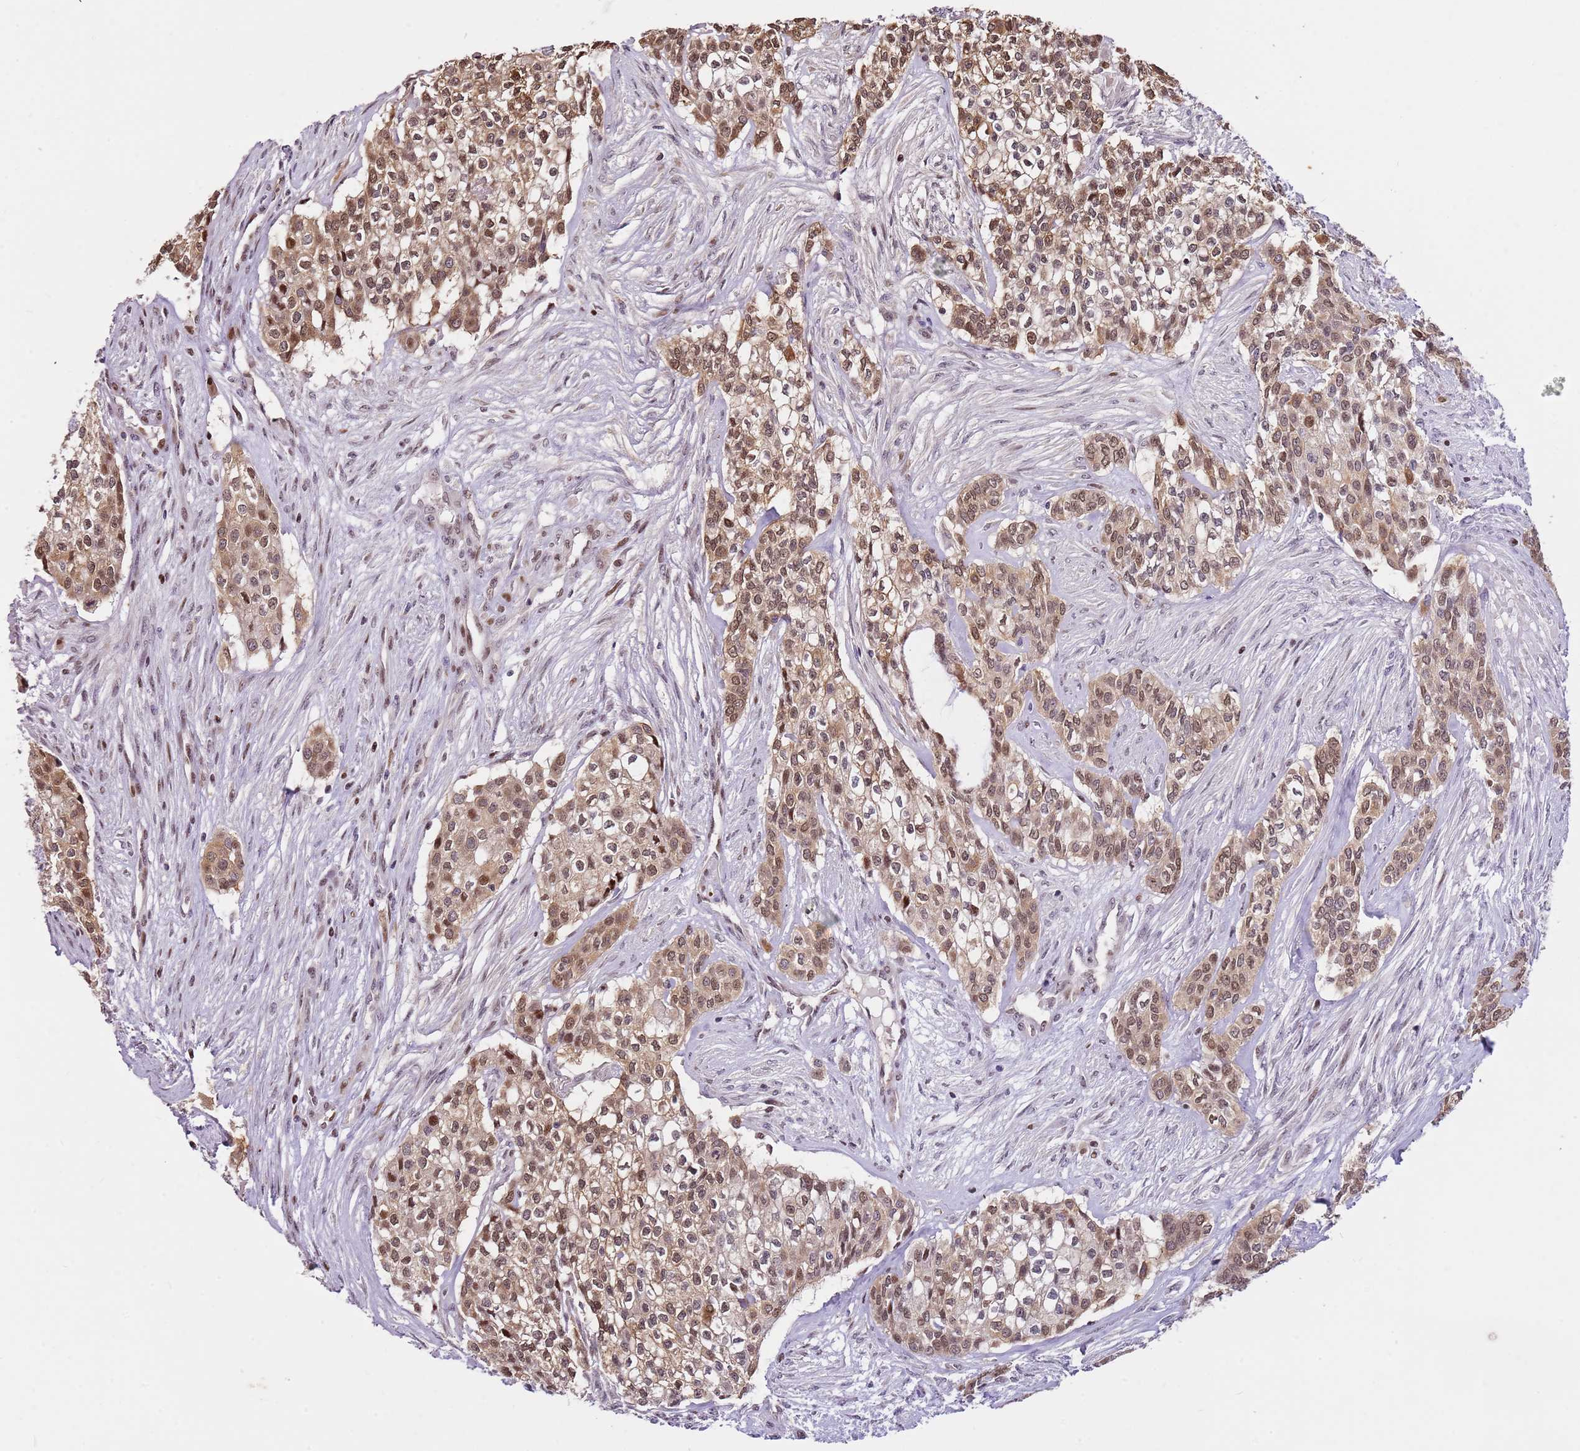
{"staining": {"intensity": "moderate", "quantity": ">75%", "location": "cytoplasmic/membranous,nuclear"}, "tissue": "head and neck cancer", "cell_type": "Tumor cells", "image_type": "cancer", "snomed": [{"axis": "morphology", "description": "Adenocarcinoma, NOS"}, {"axis": "topography", "description": "Head-Neck"}], "caption": "Protein expression analysis of adenocarcinoma (head and neck) exhibits moderate cytoplasmic/membranous and nuclear staining in about >75% of tumor cells.", "gene": "RFK", "patient": {"sex": "male", "age": 81}}